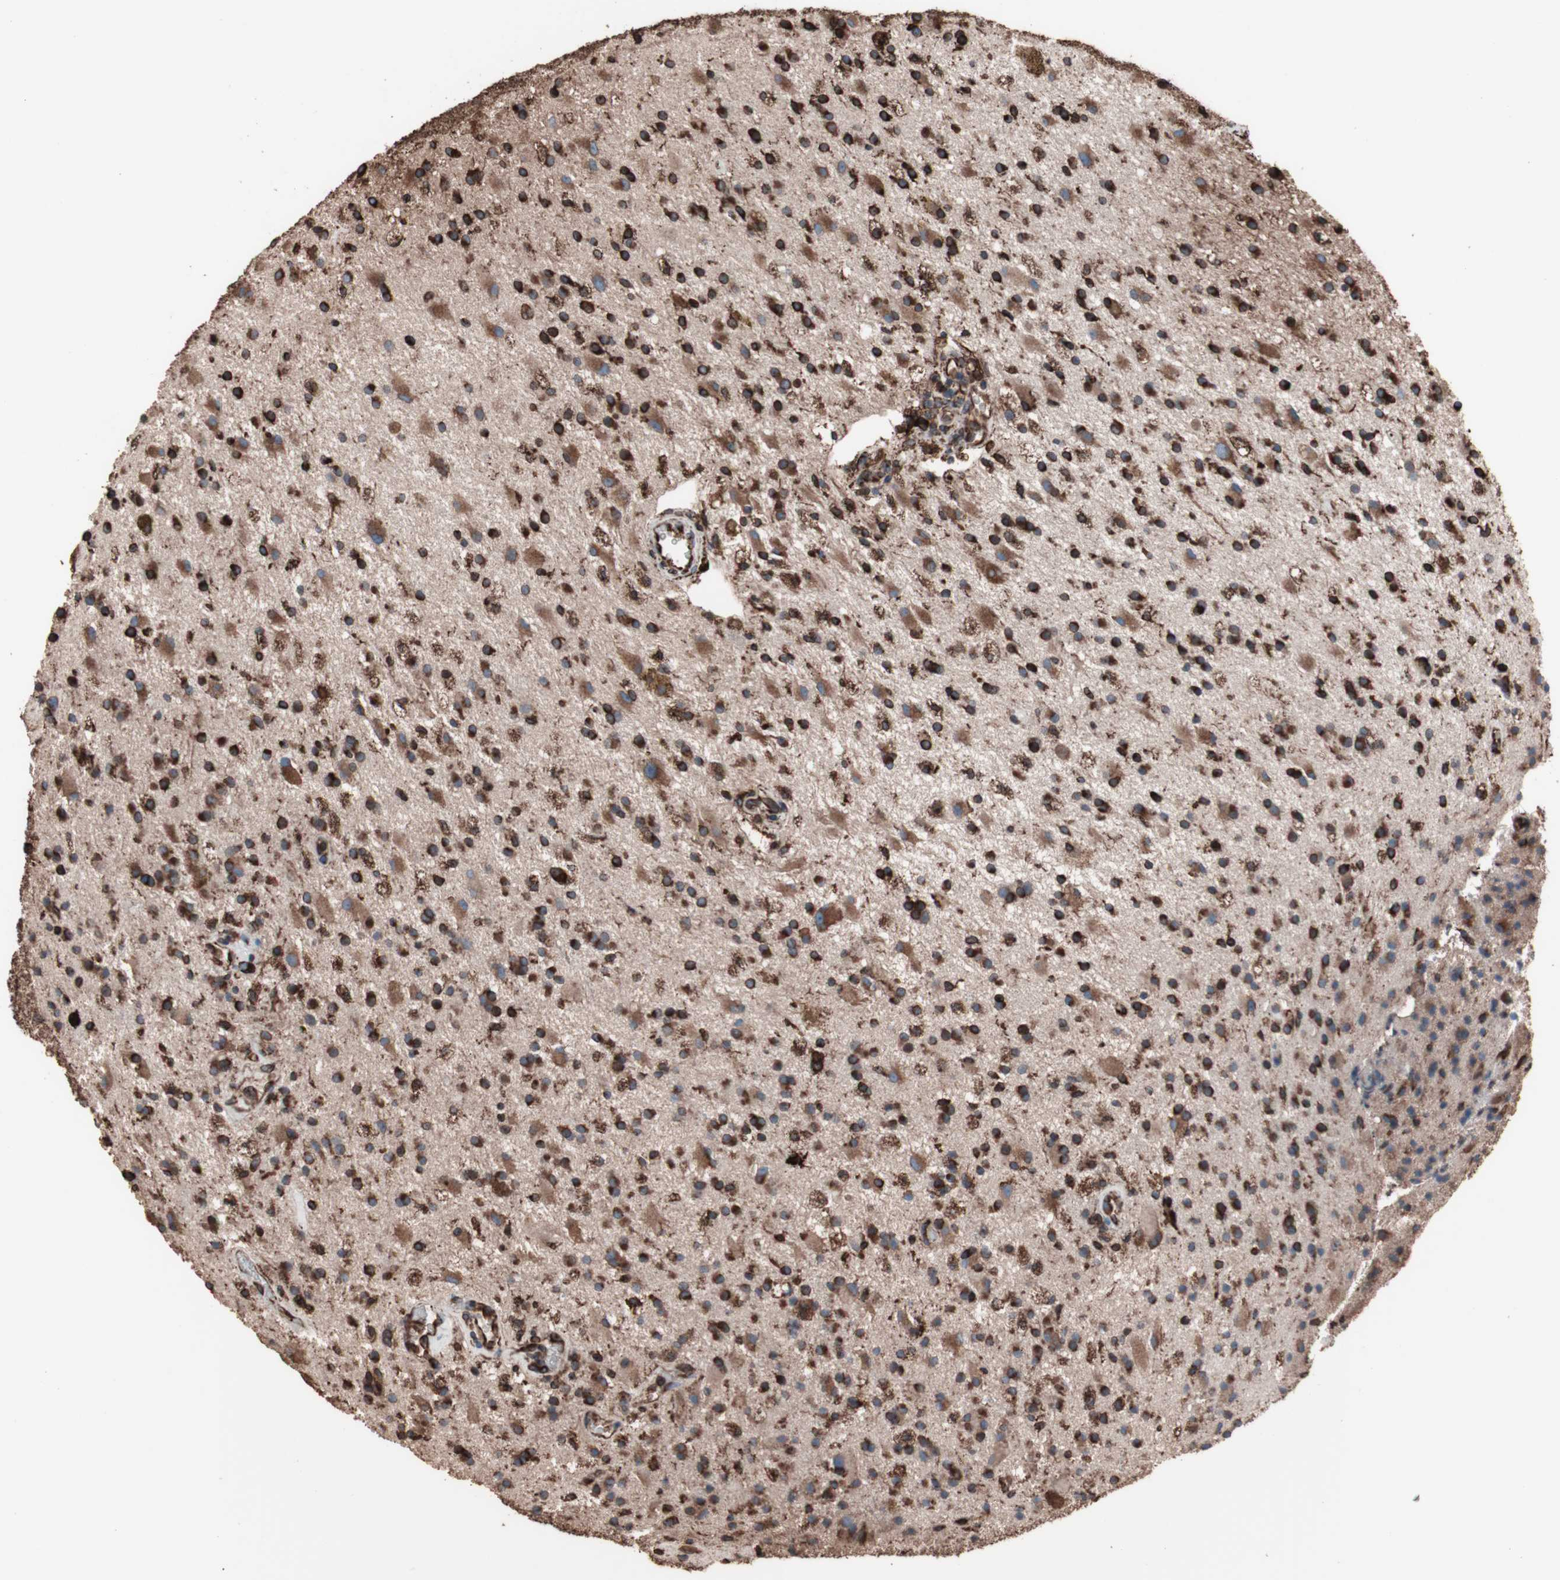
{"staining": {"intensity": "strong", "quantity": ">75%", "location": "cytoplasmic/membranous"}, "tissue": "glioma", "cell_type": "Tumor cells", "image_type": "cancer", "snomed": [{"axis": "morphology", "description": "Glioma, malignant, Low grade"}, {"axis": "topography", "description": "Brain"}], "caption": "Protein analysis of glioma tissue displays strong cytoplasmic/membranous expression in about >75% of tumor cells. (IHC, brightfield microscopy, high magnification).", "gene": "HSP90B1", "patient": {"sex": "male", "age": 58}}